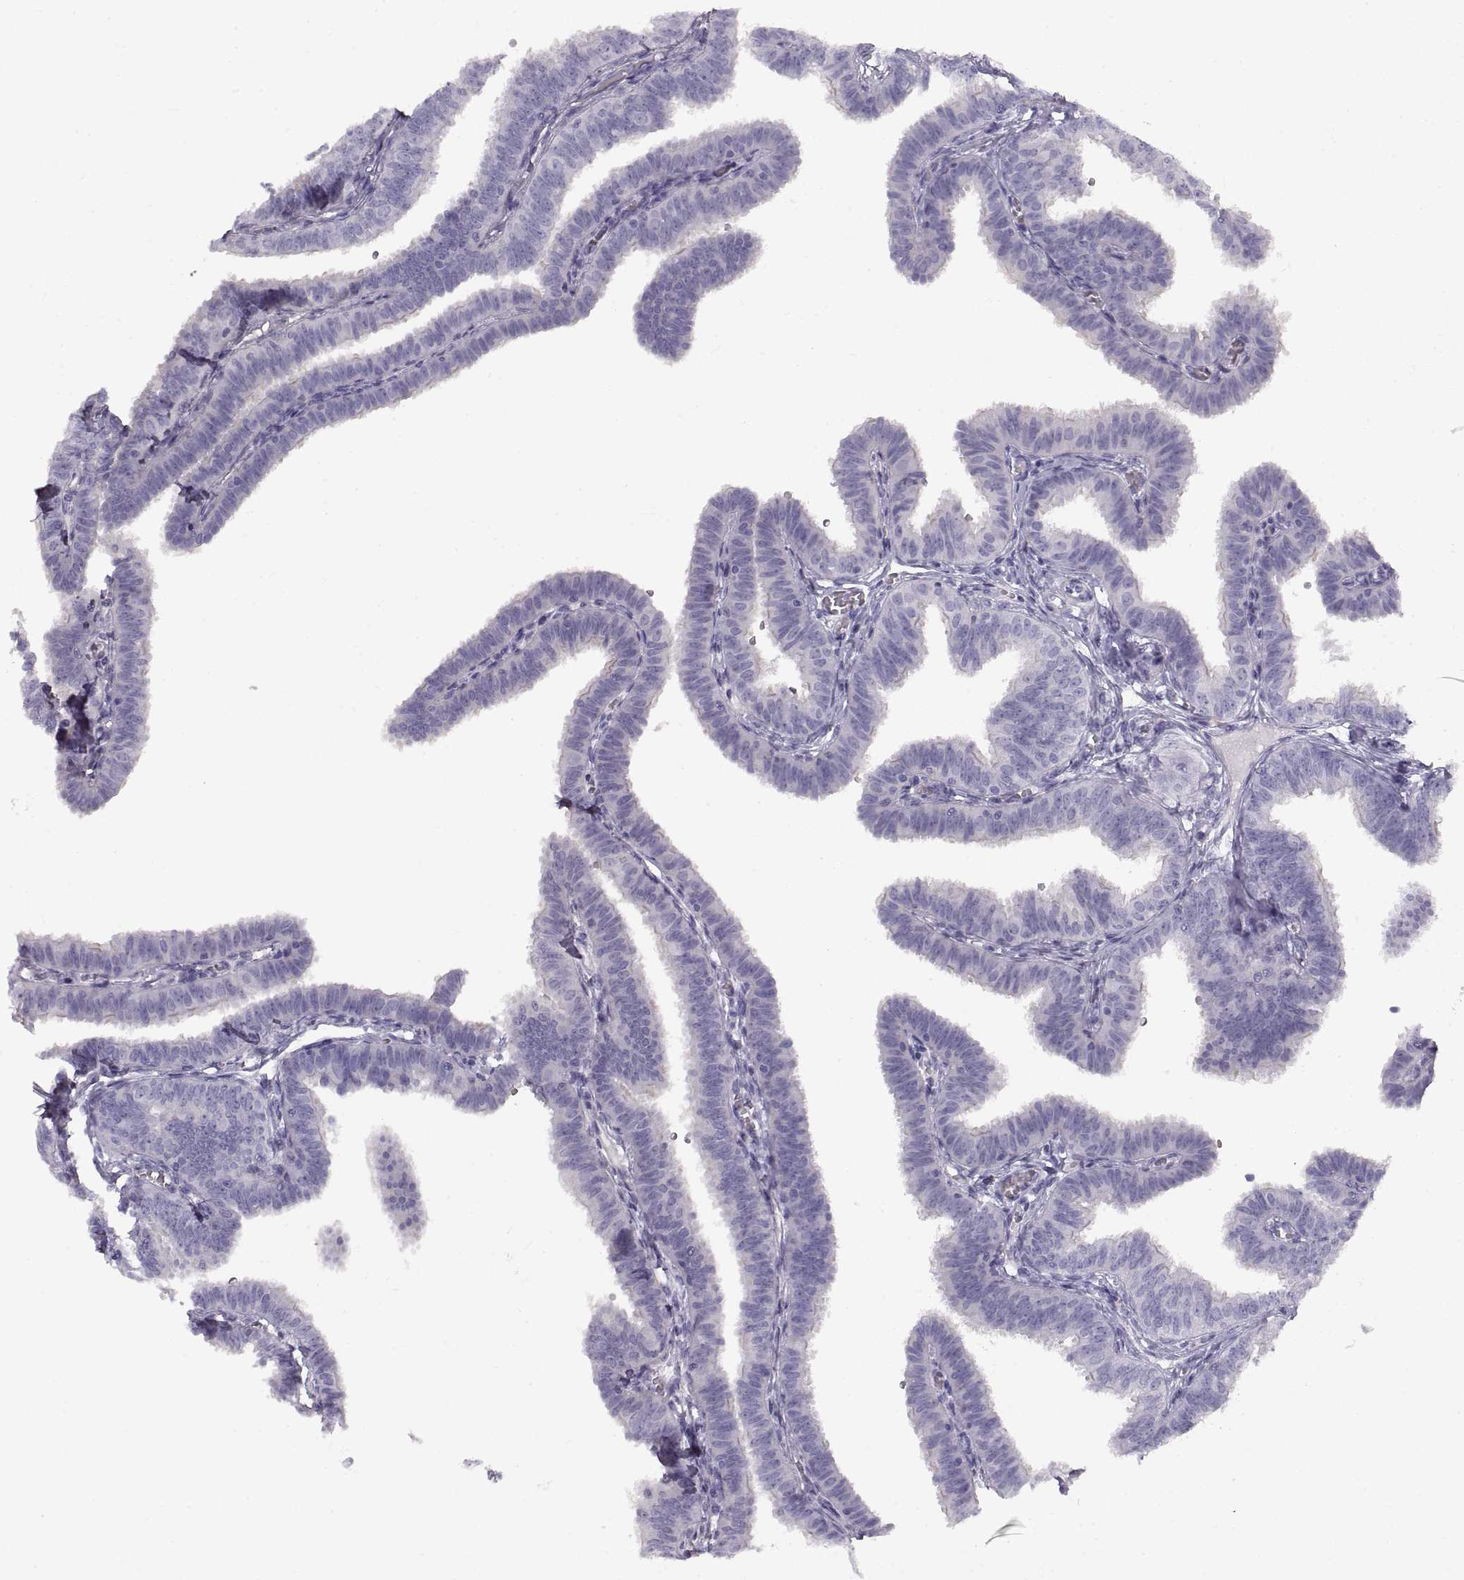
{"staining": {"intensity": "negative", "quantity": "none", "location": "none"}, "tissue": "fallopian tube", "cell_type": "Glandular cells", "image_type": "normal", "snomed": [{"axis": "morphology", "description": "Normal tissue, NOS"}, {"axis": "topography", "description": "Fallopian tube"}], "caption": "High power microscopy image of an immunohistochemistry image of benign fallopian tube, revealing no significant positivity in glandular cells.", "gene": "CRYBB3", "patient": {"sex": "female", "age": 25}}